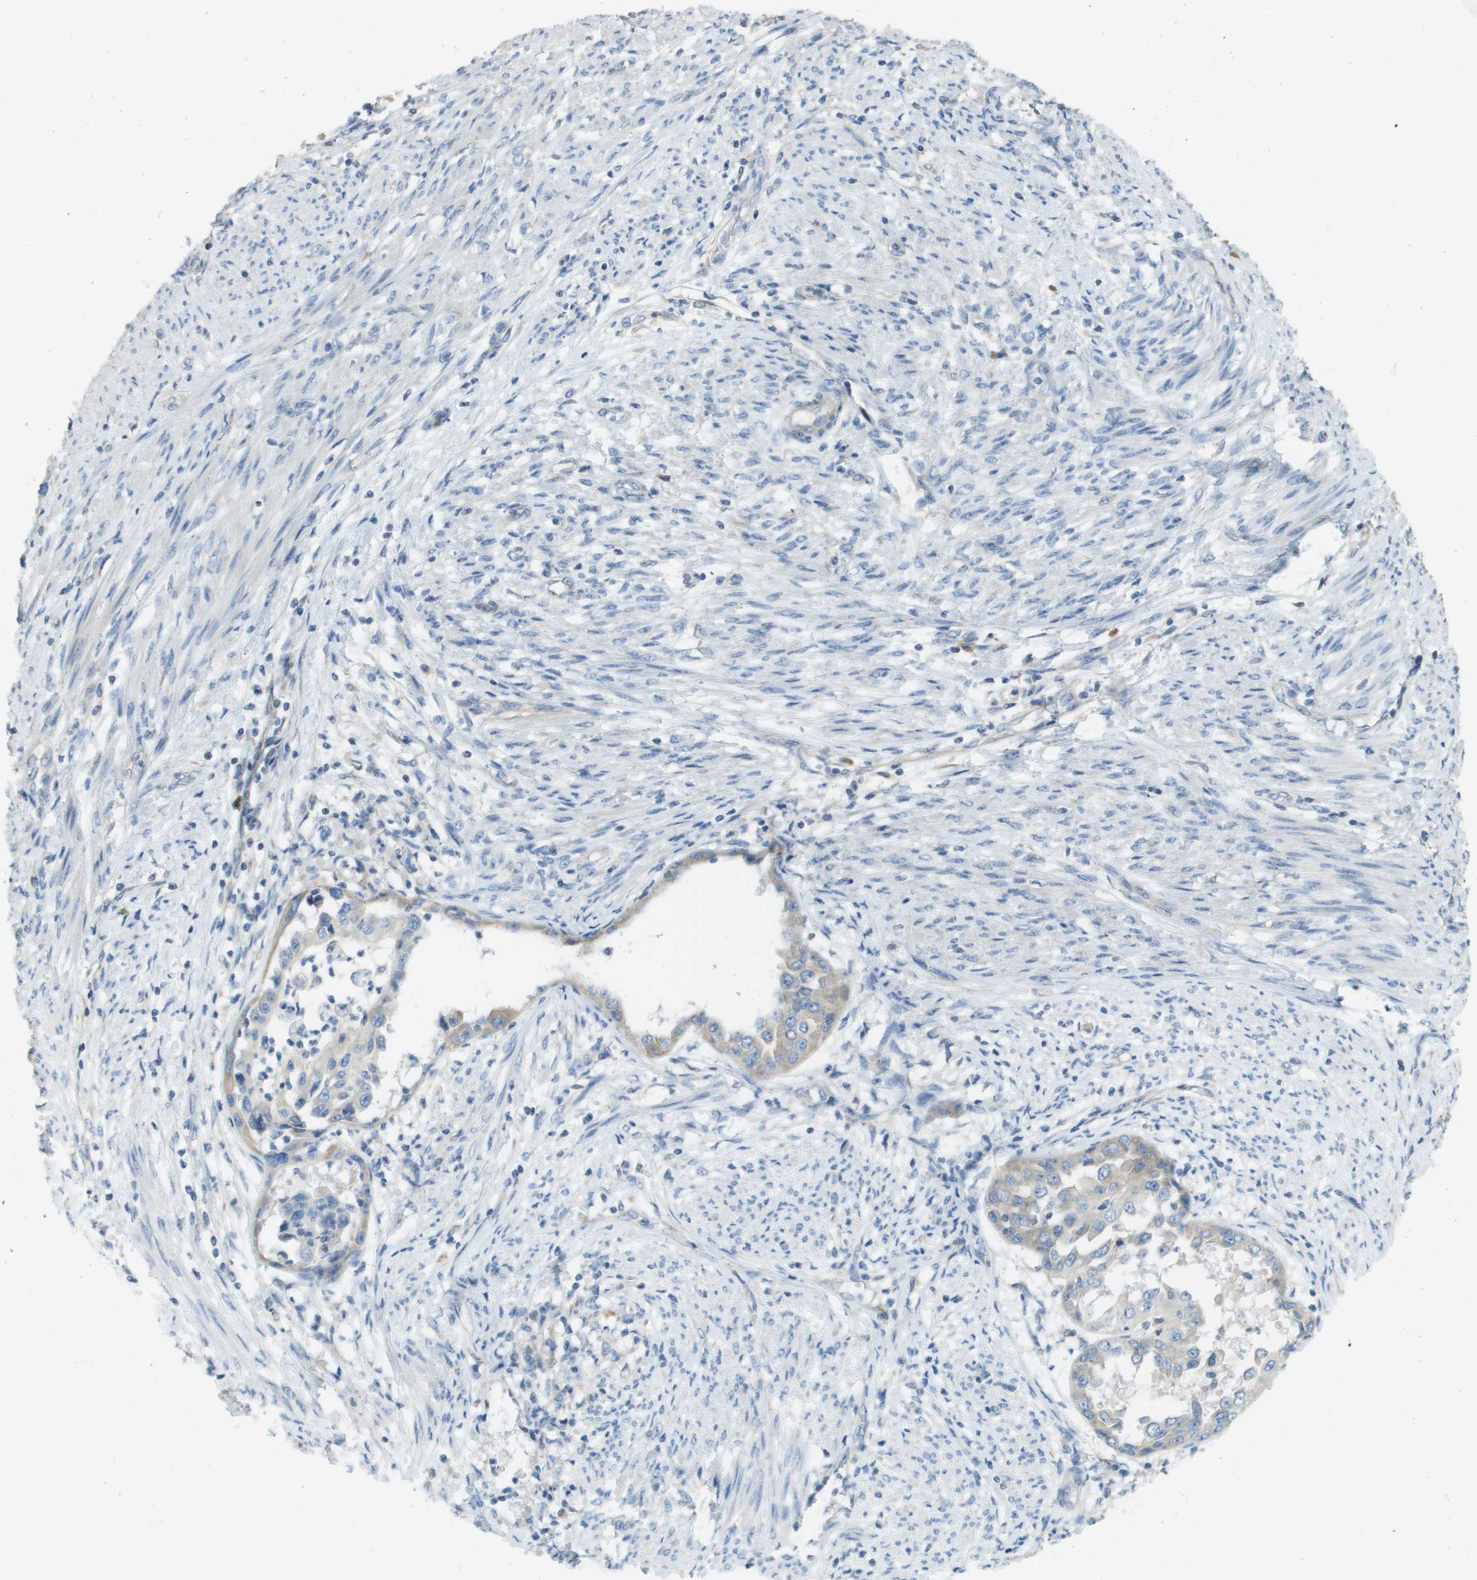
{"staining": {"intensity": "negative", "quantity": "none", "location": "none"}, "tissue": "endometrial cancer", "cell_type": "Tumor cells", "image_type": "cancer", "snomed": [{"axis": "morphology", "description": "Adenocarcinoma, NOS"}, {"axis": "topography", "description": "Endometrium"}], "caption": "An image of human endometrial cancer is negative for staining in tumor cells.", "gene": "DNAJB11", "patient": {"sex": "female", "age": 85}}